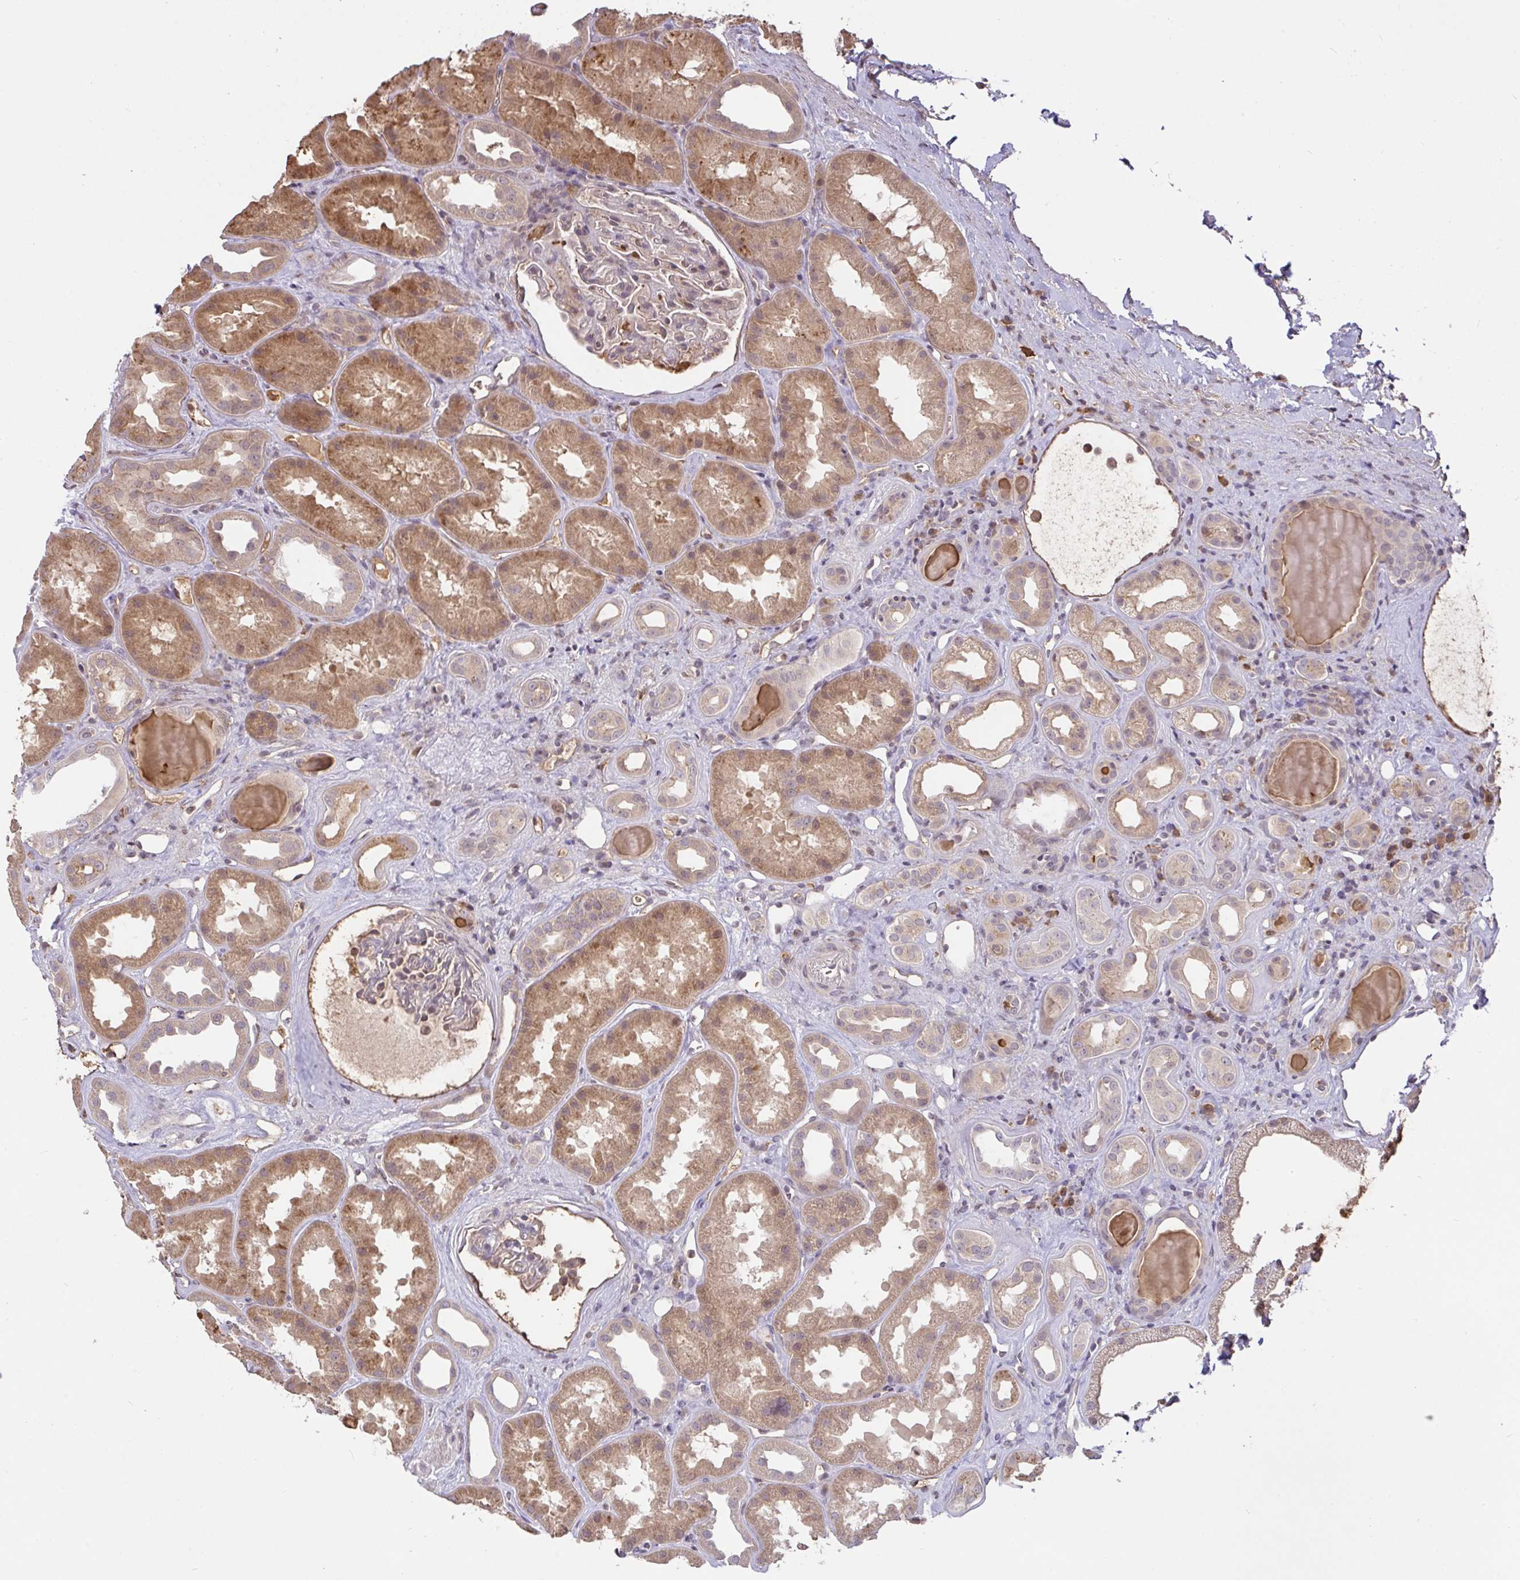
{"staining": {"intensity": "weak", "quantity": "<25%", "location": "cytoplasmic/membranous,nuclear"}, "tissue": "kidney", "cell_type": "Cells in glomeruli", "image_type": "normal", "snomed": [{"axis": "morphology", "description": "Normal tissue, NOS"}, {"axis": "topography", "description": "Kidney"}], "caption": "DAB (3,3'-diaminobenzidine) immunohistochemical staining of normal human kidney shows no significant positivity in cells in glomeruli. The staining is performed using DAB brown chromogen with nuclei counter-stained in using hematoxylin.", "gene": "FCER1A", "patient": {"sex": "male", "age": 61}}